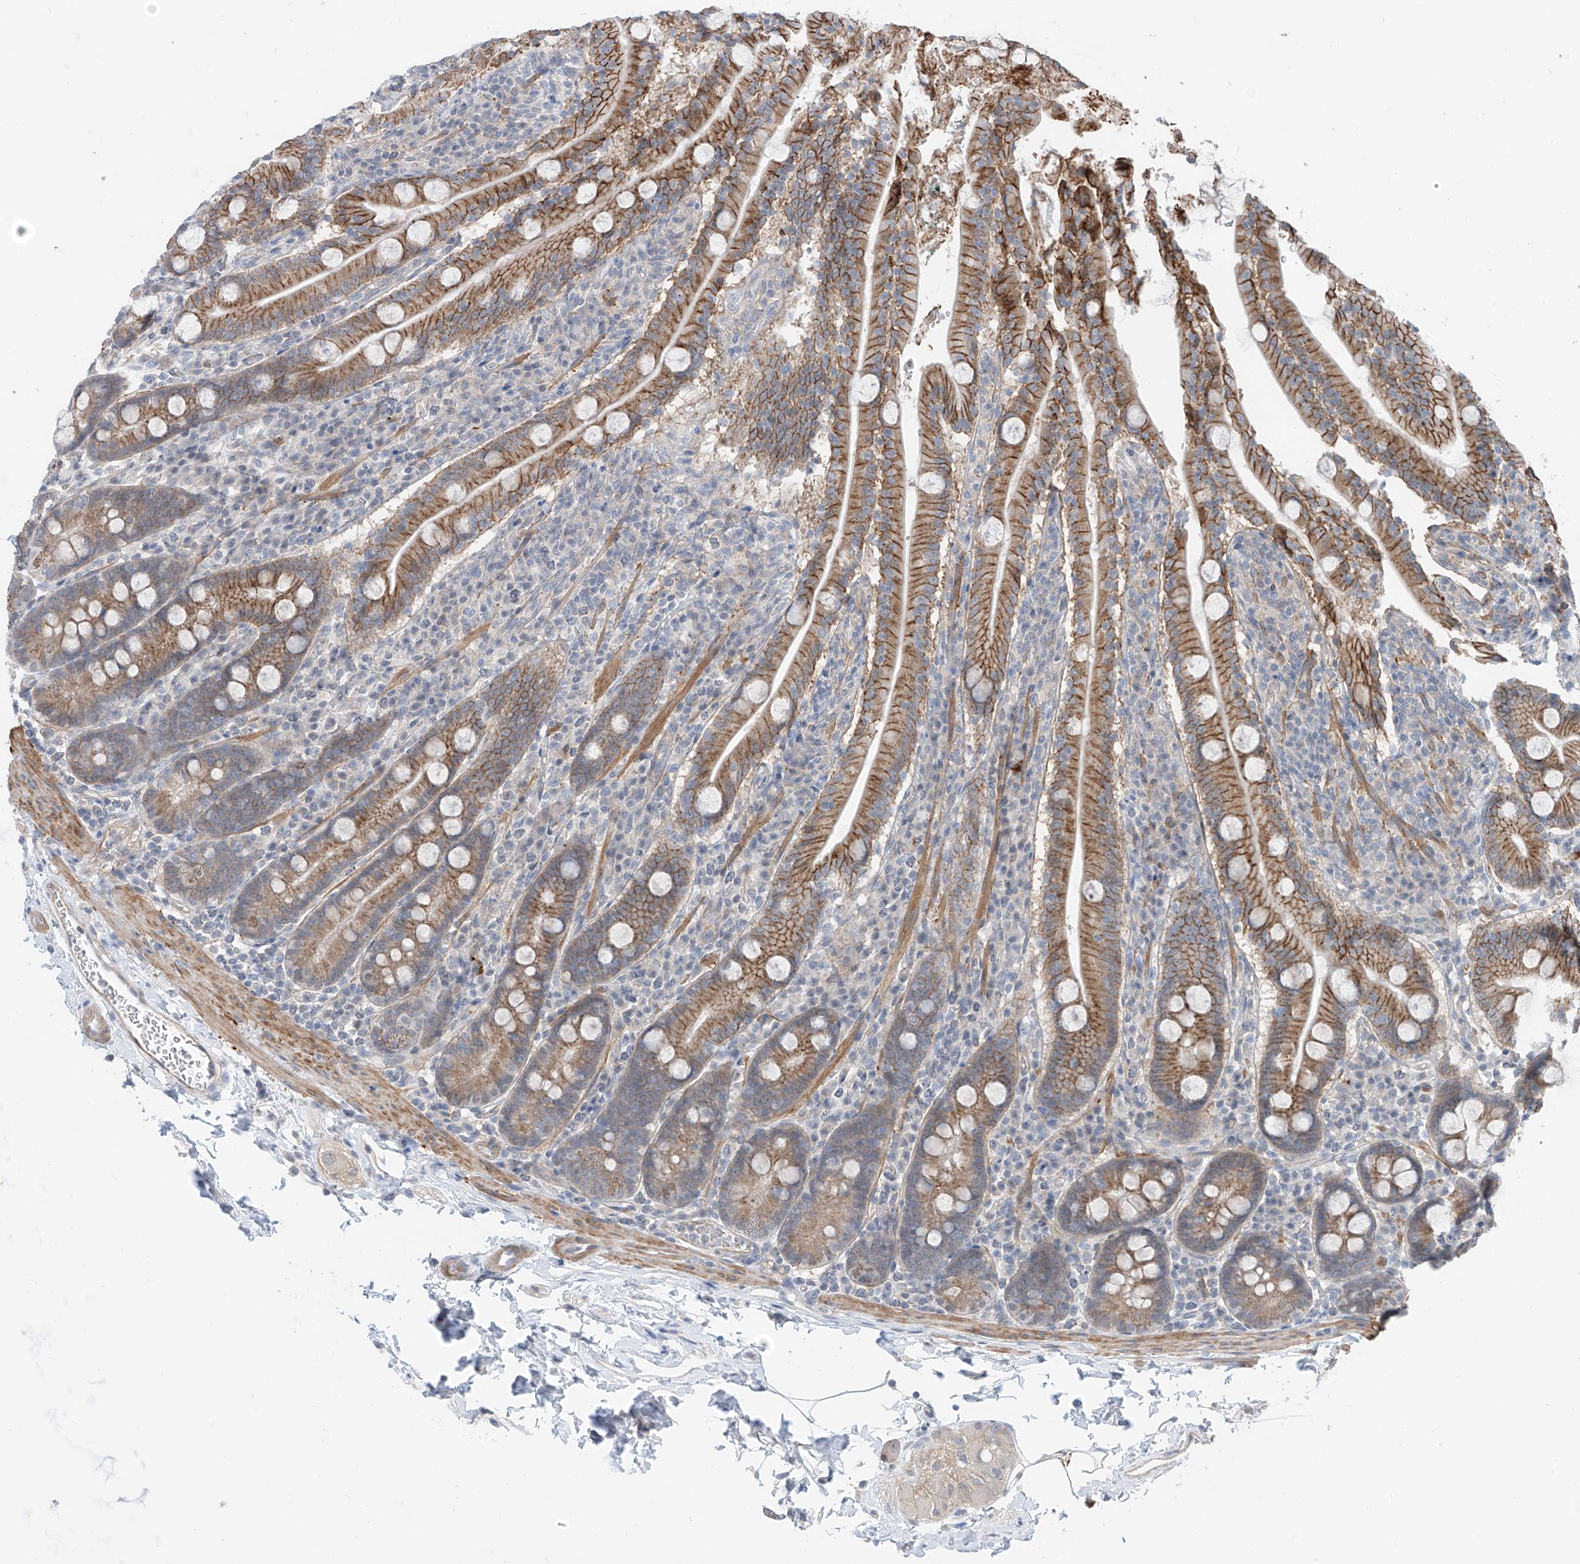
{"staining": {"intensity": "moderate", "quantity": ">75%", "location": "cytoplasmic/membranous"}, "tissue": "duodenum", "cell_type": "Glandular cells", "image_type": "normal", "snomed": [{"axis": "morphology", "description": "Normal tissue, NOS"}, {"axis": "topography", "description": "Duodenum"}], "caption": "Immunohistochemical staining of benign duodenum exhibits medium levels of moderate cytoplasmic/membranous expression in about >75% of glandular cells. (DAB IHC with brightfield microscopy, high magnification).", "gene": "ABLIM2", "patient": {"sex": "male", "age": 35}}